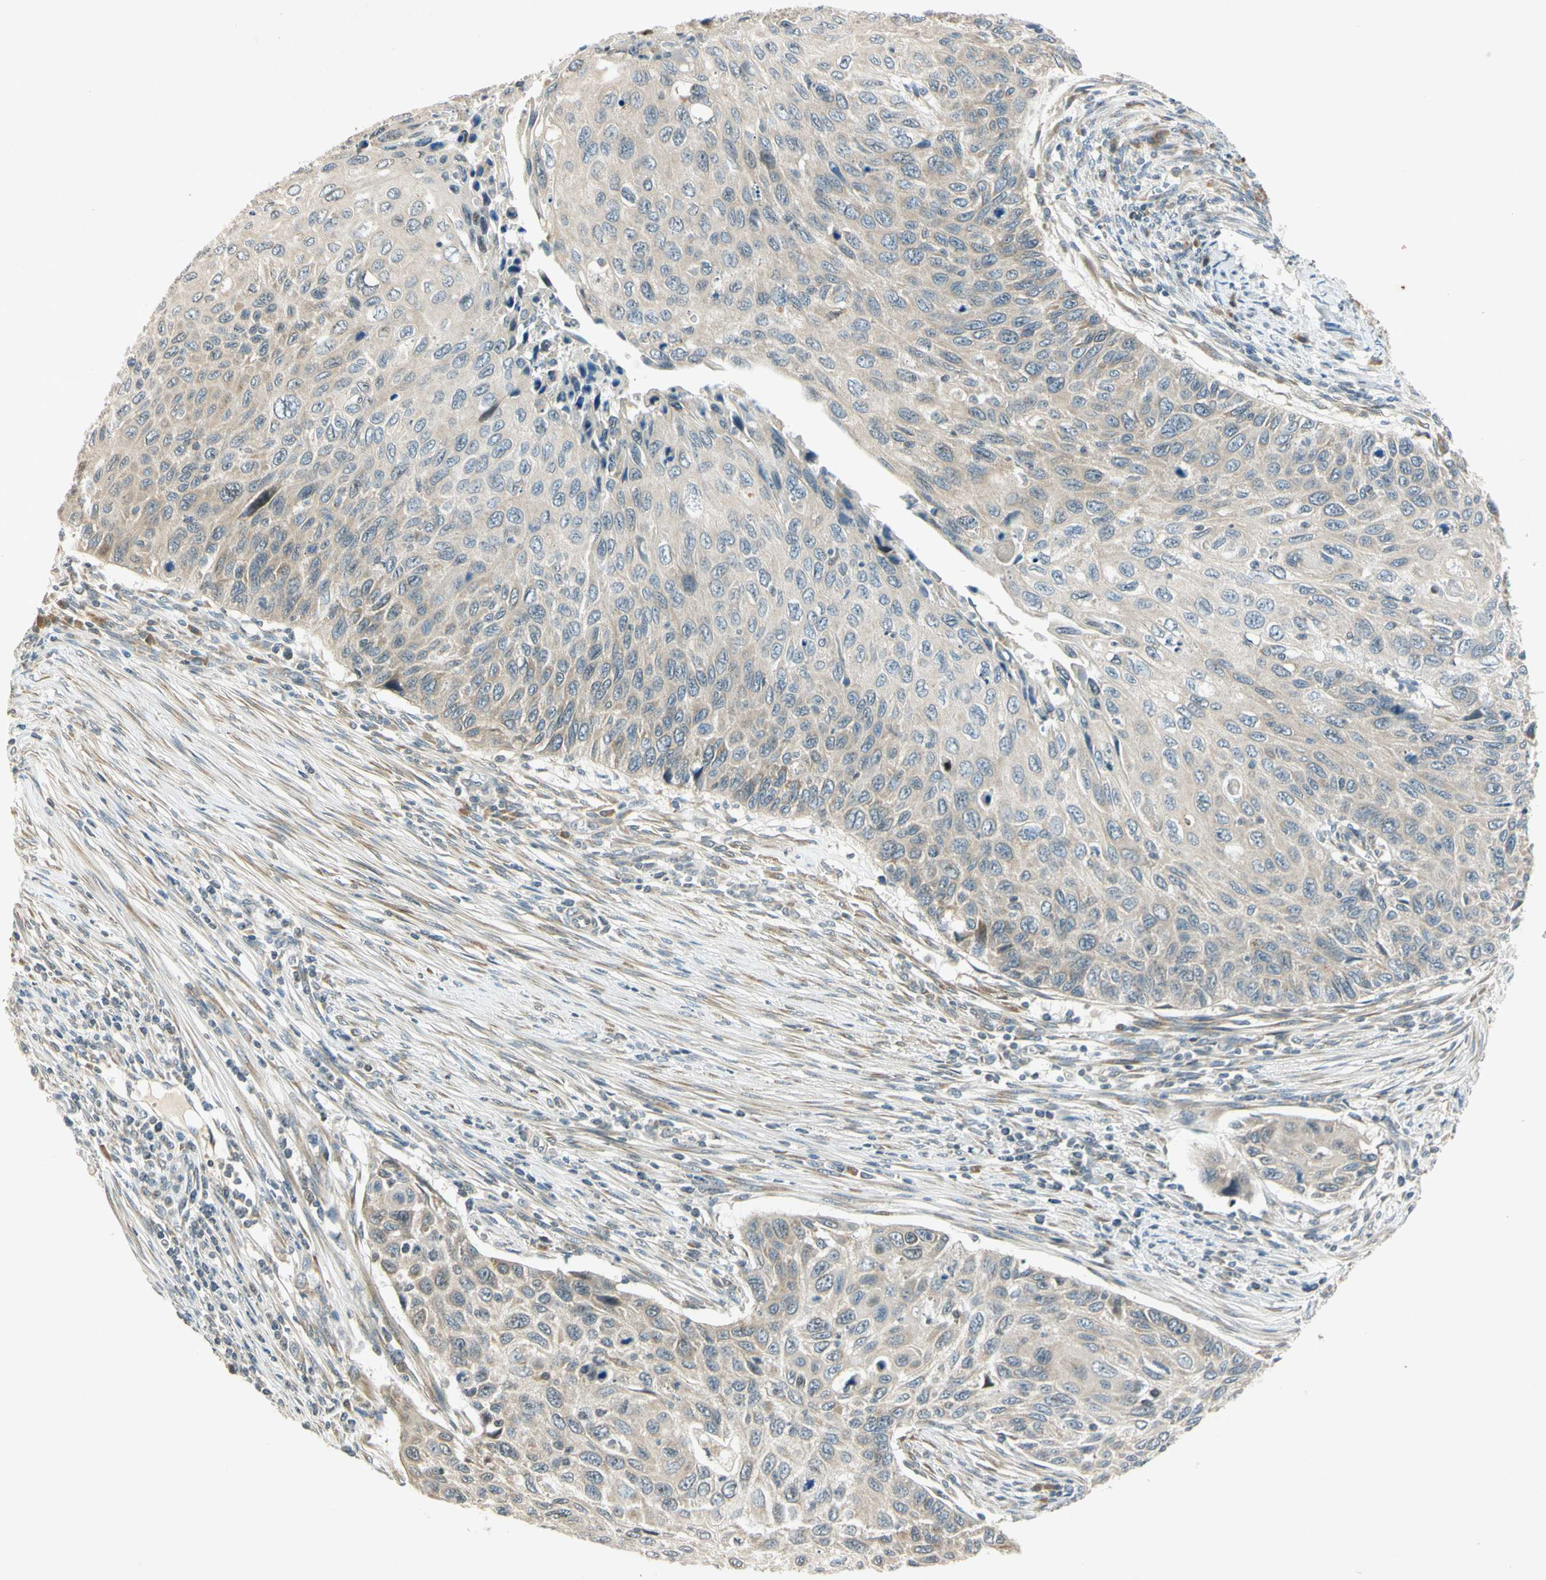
{"staining": {"intensity": "negative", "quantity": "none", "location": "none"}, "tissue": "cervical cancer", "cell_type": "Tumor cells", "image_type": "cancer", "snomed": [{"axis": "morphology", "description": "Squamous cell carcinoma, NOS"}, {"axis": "topography", "description": "Cervix"}], "caption": "The immunohistochemistry photomicrograph has no significant positivity in tumor cells of cervical cancer tissue.", "gene": "RPS6KB2", "patient": {"sex": "female", "age": 70}}